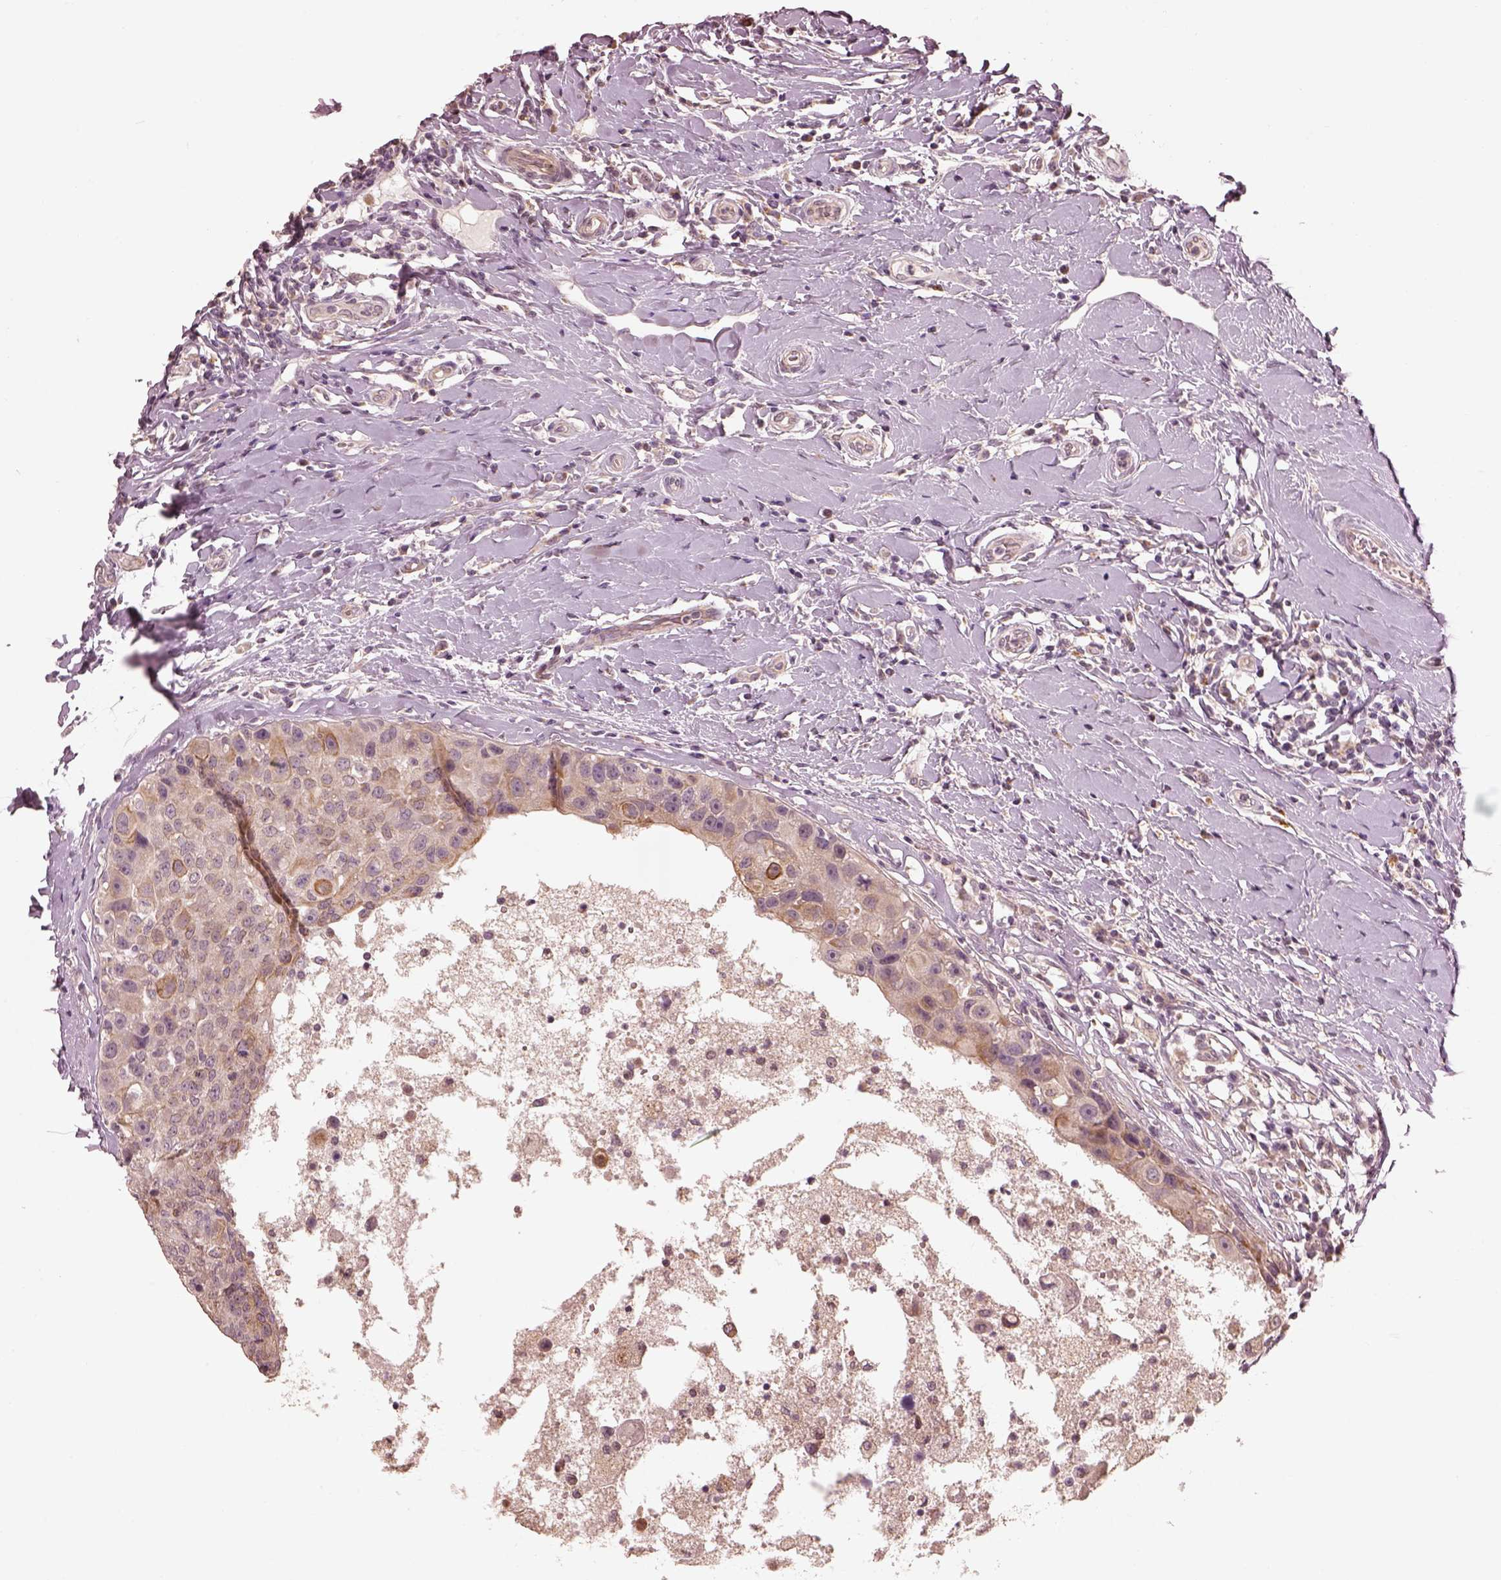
{"staining": {"intensity": "weak", "quantity": "25%-75%", "location": "cytoplasmic/membranous"}, "tissue": "breast cancer", "cell_type": "Tumor cells", "image_type": "cancer", "snomed": [{"axis": "morphology", "description": "Duct carcinoma"}, {"axis": "topography", "description": "Breast"}], "caption": "Intraductal carcinoma (breast) stained with a brown dye shows weak cytoplasmic/membranous positive positivity in about 25%-75% of tumor cells.", "gene": "SLC25A46", "patient": {"sex": "female", "age": 27}}